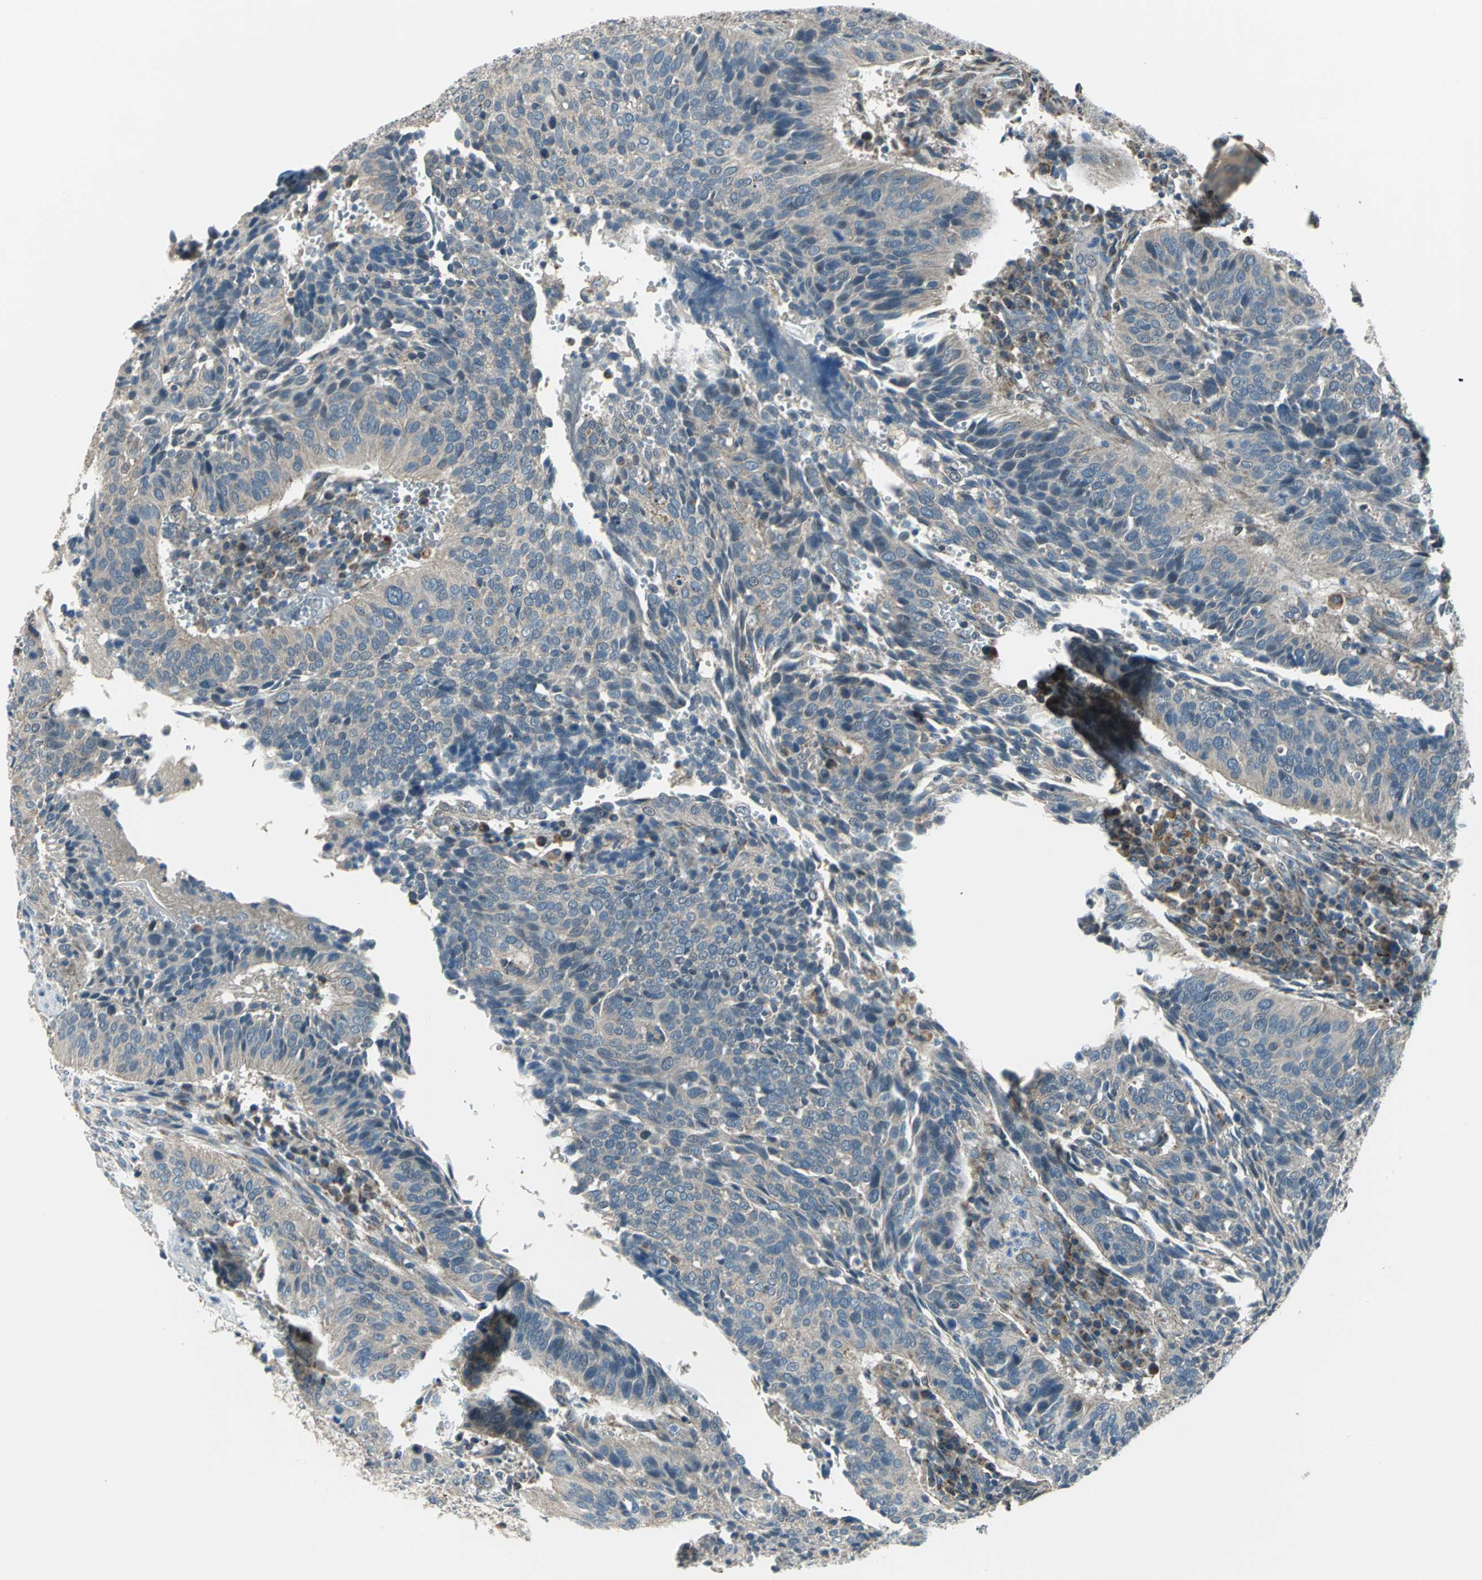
{"staining": {"intensity": "weak", "quantity": ">75%", "location": "cytoplasmic/membranous"}, "tissue": "cervical cancer", "cell_type": "Tumor cells", "image_type": "cancer", "snomed": [{"axis": "morphology", "description": "Squamous cell carcinoma, NOS"}, {"axis": "topography", "description": "Cervix"}], "caption": "Immunohistochemical staining of human cervical cancer displays low levels of weak cytoplasmic/membranous protein positivity in about >75% of tumor cells.", "gene": "TRAK1", "patient": {"sex": "female", "age": 39}}